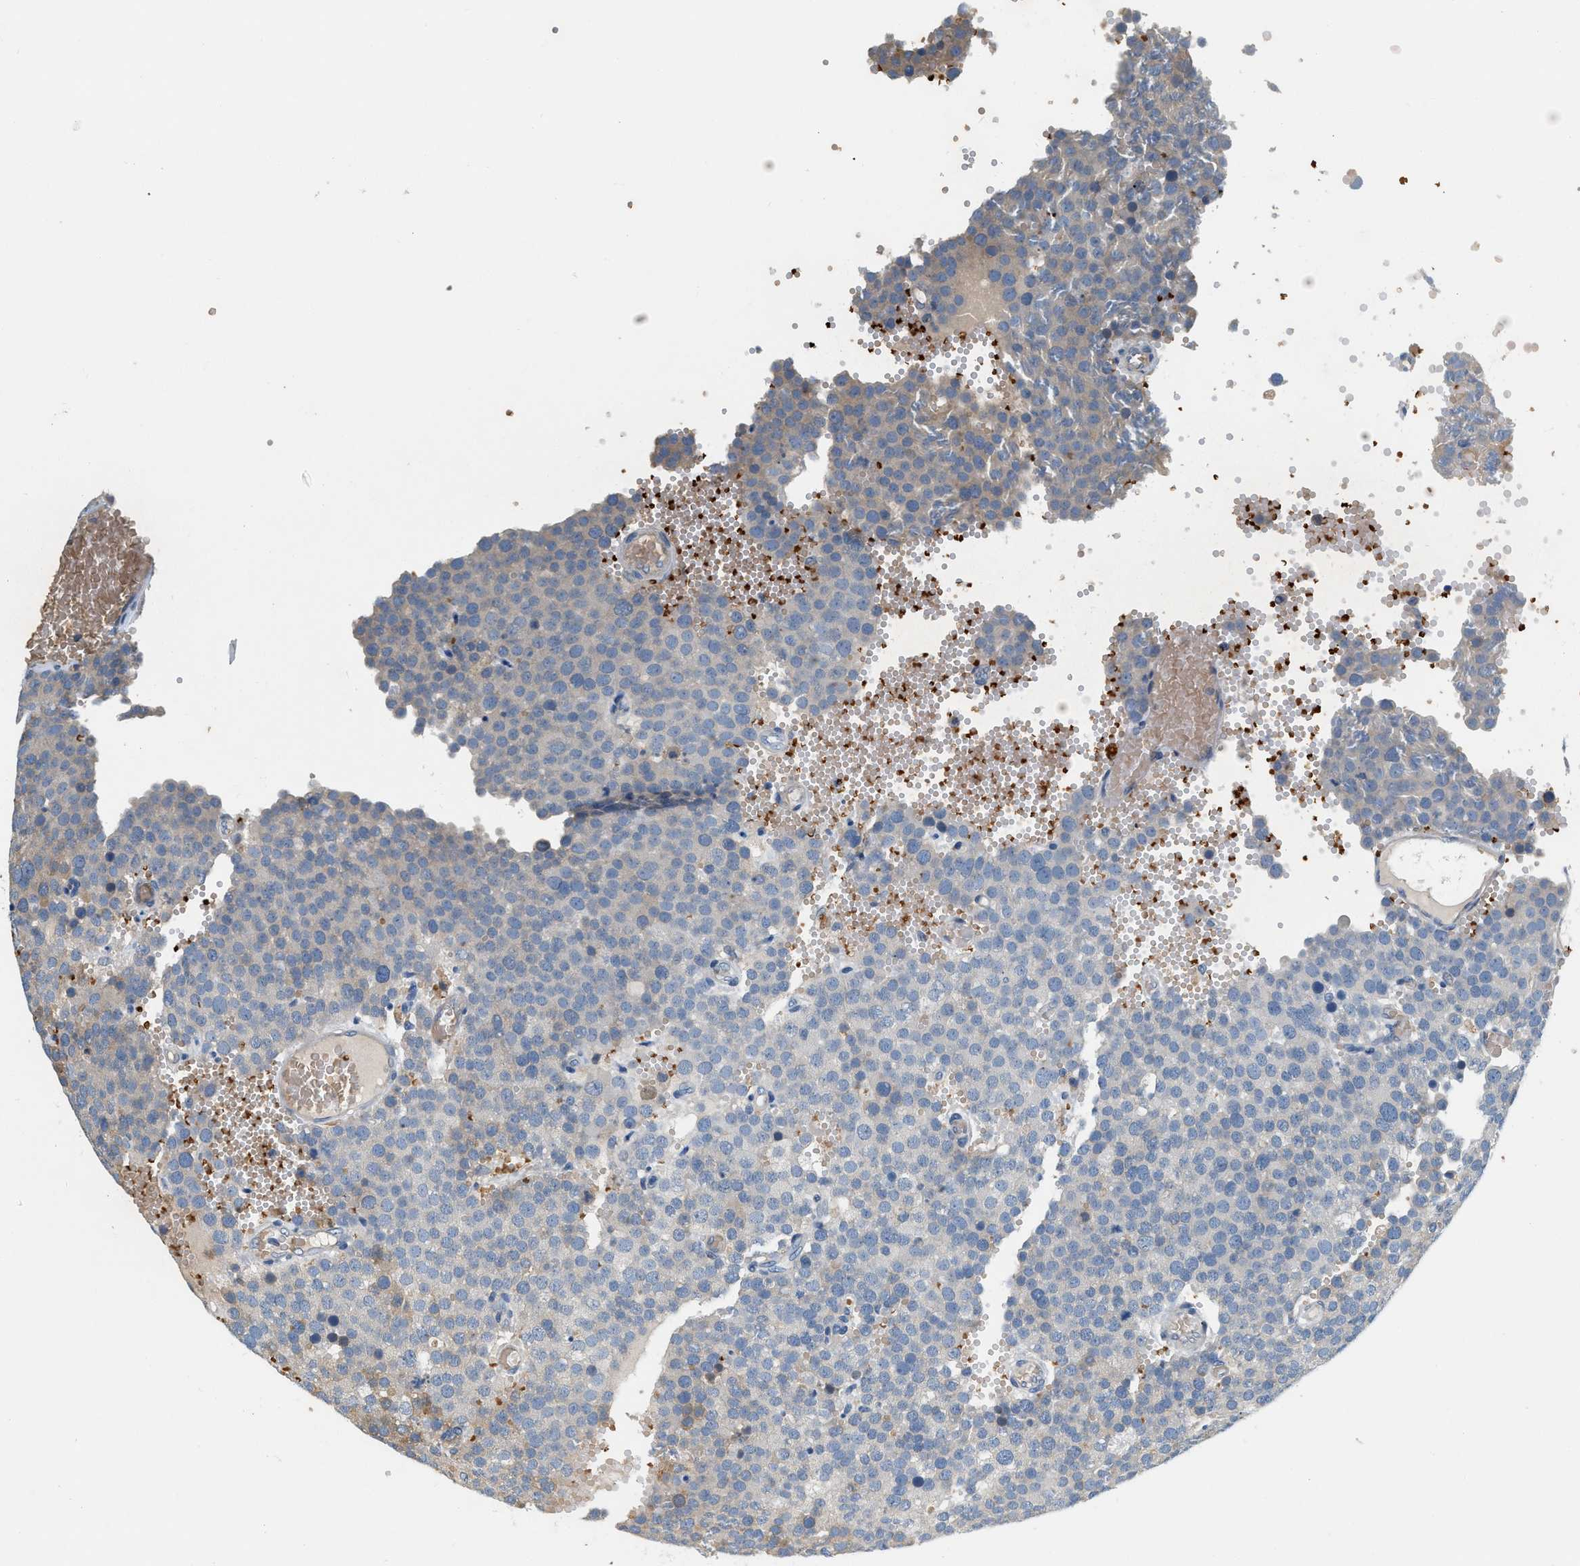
{"staining": {"intensity": "negative", "quantity": "none", "location": "none"}, "tissue": "testis cancer", "cell_type": "Tumor cells", "image_type": "cancer", "snomed": [{"axis": "morphology", "description": "Normal tissue, NOS"}, {"axis": "morphology", "description": "Seminoma, NOS"}, {"axis": "topography", "description": "Testis"}], "caption": "Immunohistochemical staining of seminoma (testis) demonstrates no significant expression in tumor cells.", "gene": "CYTH2", "patient": {"sex": "male", "age": 71}}